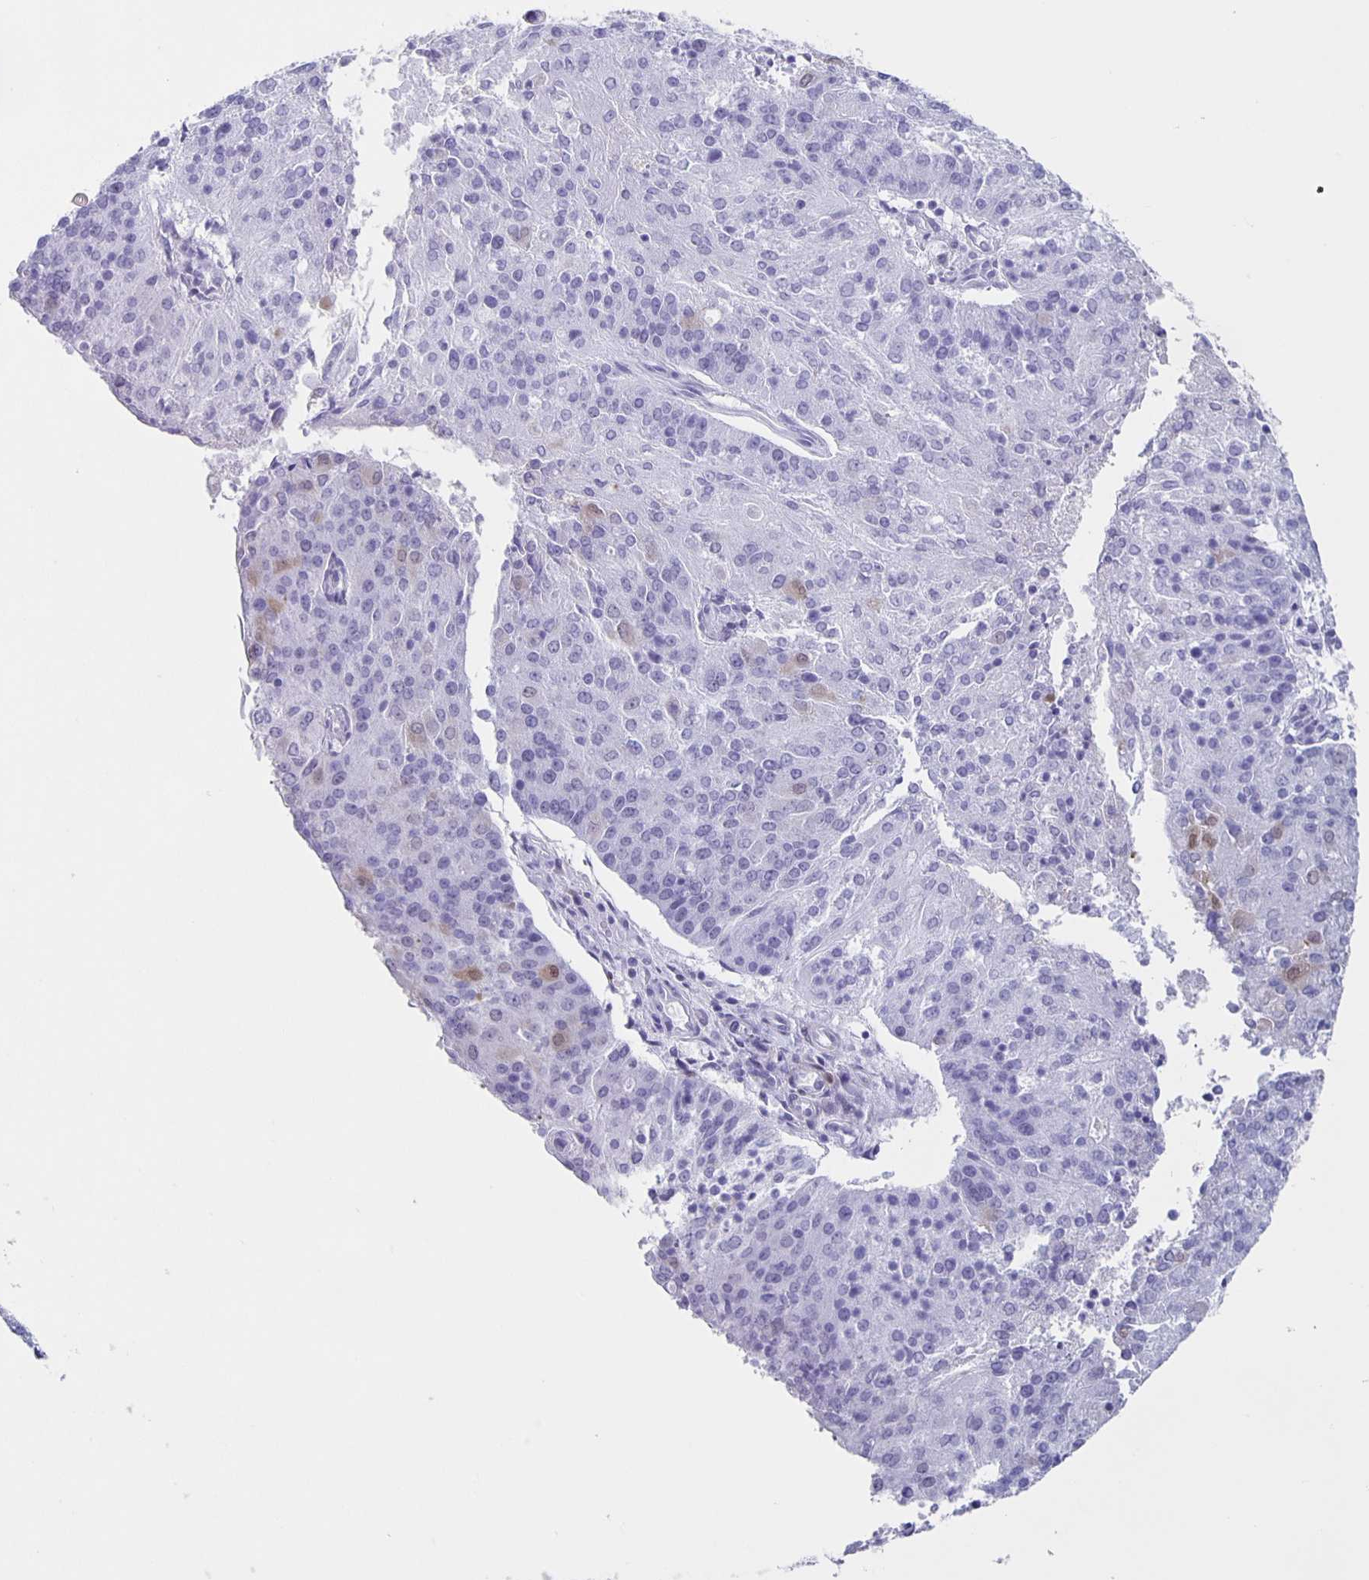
{"staining": {"intensity": "weak", "quantity": "<25%", "location": "cytoplasmic/membranous,nuclear"}, "tissue": "endometrial cancer", "cell_type": "Tumor cells", "image_type": "cancer", "snomed": [{"axis": "morphology", "description": "Adenocarcinoma, NOS"}, {"axis": "topography", "description": "Endometrium"}], "caption": "Tumor cells are negative for protein expression in human adenocarcinoma (endometrial). (DAB (3,3'-diaminobenzidine) IHC visualized using brightfield microscopy, high magnification).", "gene": "TPPP", "patient": {"sex": "female", "age": 82}}